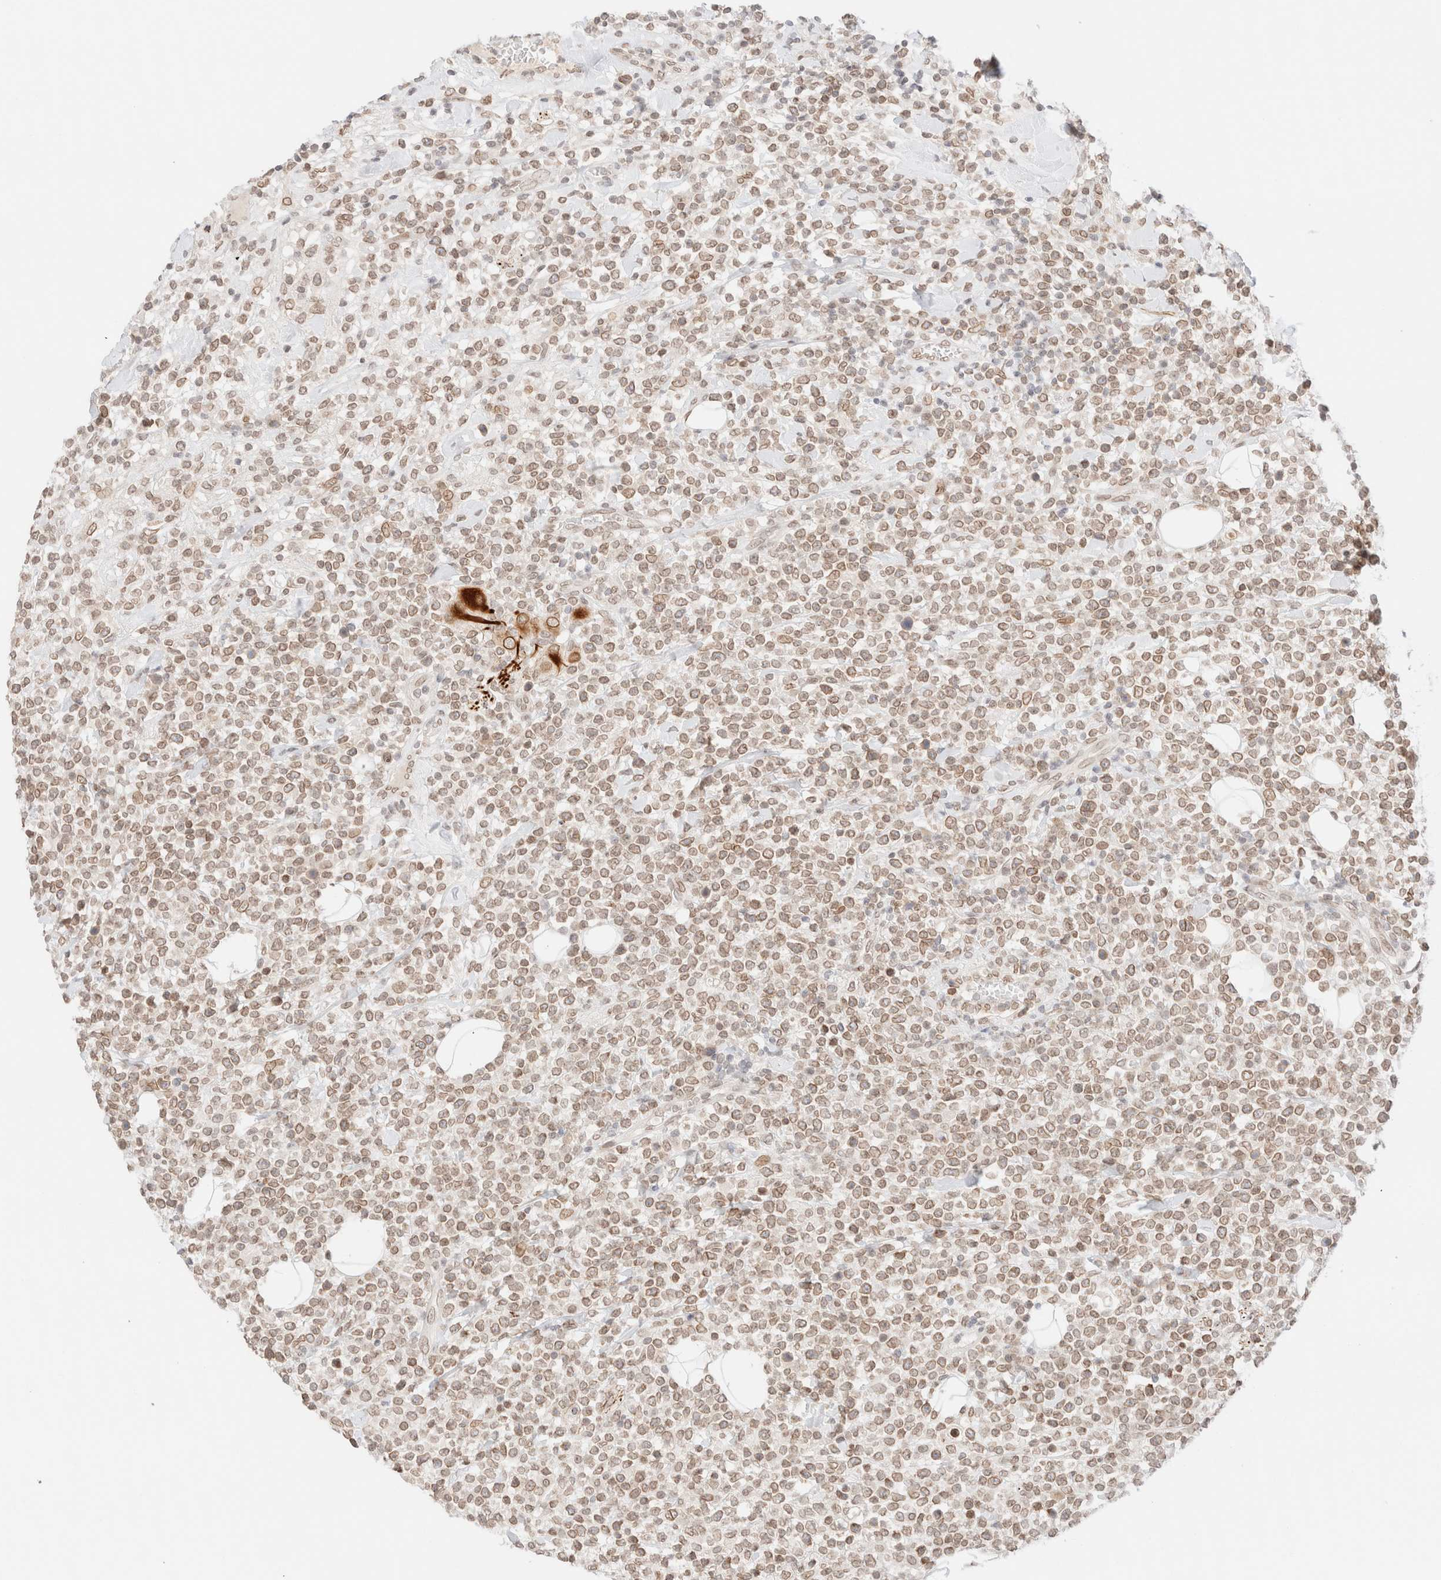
{"staining": {"intensity": "weak", "quantity": ">75%", "location": "cytoplasmic/membranous,nuclear"}, "tissue": "lymphoma", "cell_type": "Tumor cells", "image_type": "cancer", "snomed": [{"axis": "morphology", "description": "Malignant lymphoma, non-Hodgkin's type, High grade"}, {"axis": "topography", "description": "Colon"}], "caption": "High-magnification brightfield microscopy of high-grade malignant lymphoma, non-Hodgkin's type stained with DAB (3,3'-diaminobenzidine) (brown) and counterstained with hematoxylin (blue). tumor cells exhibit weak cytoplasmic/membranous and nuclear expression is identified in approximately>75% of cells.", "gene": "ZNF770", "patient": {"sex": "female", "age": 53}}